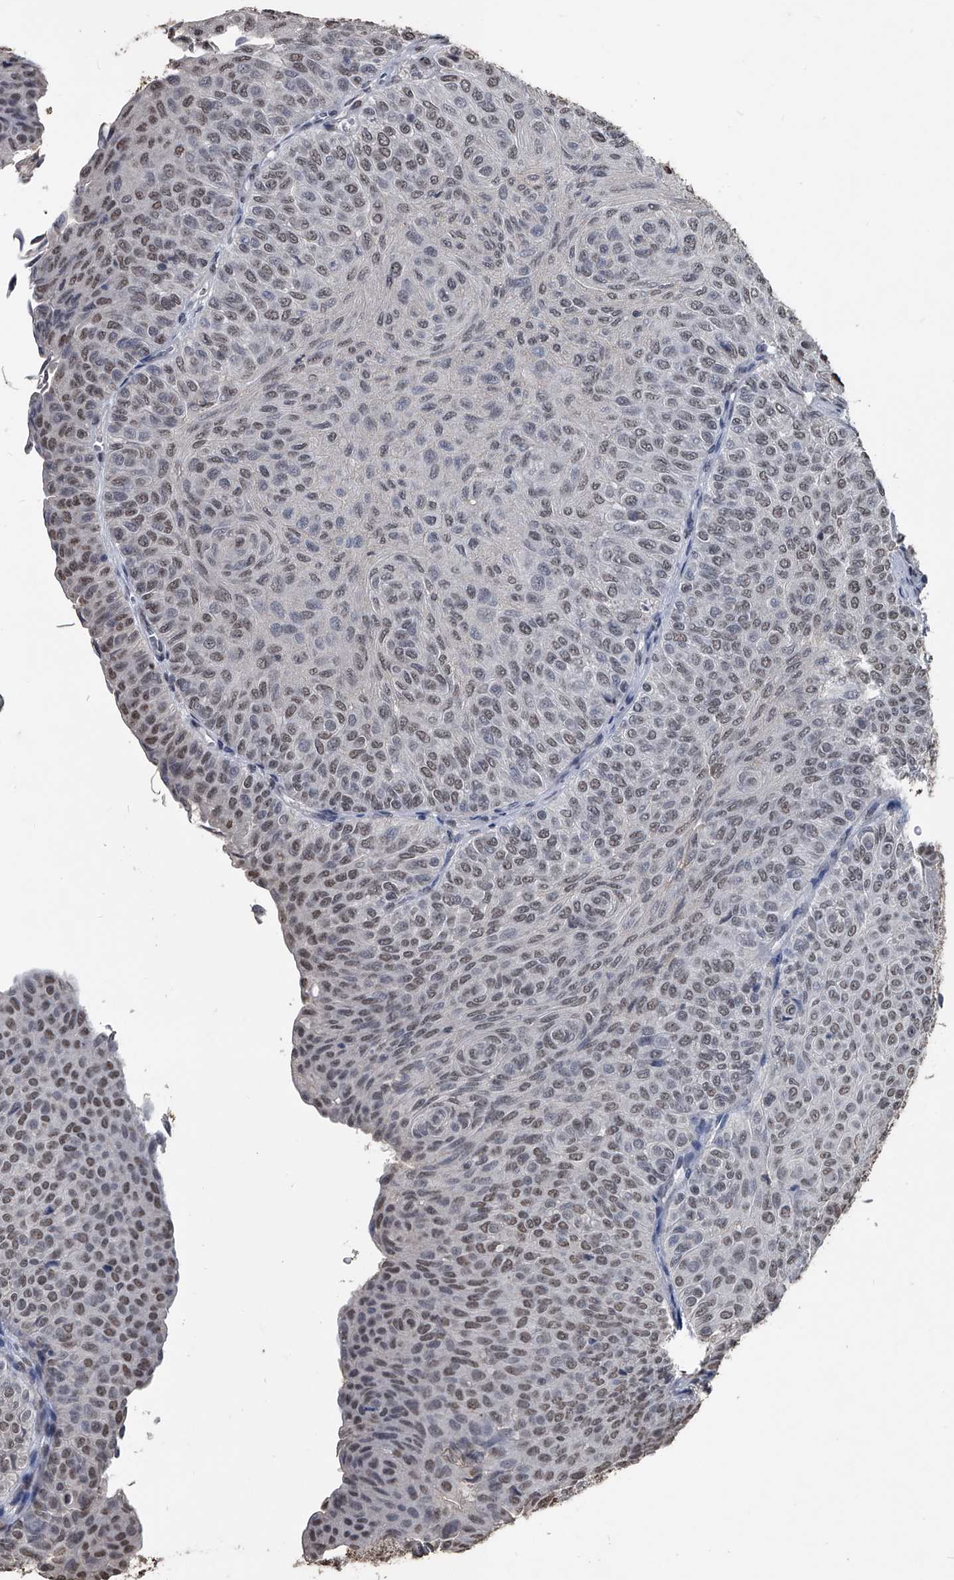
{"staining": {"intensity": "weak", "quantity": "25%-75%", "location": "nuclear"}, "tissue": "urothelial cancer", "cell_type": "Tumor cells", "image_type": "cancer", "snomed": [{"axis": "morphology", "description": "Urothelial carcinoma, Low grade"}, {"axis": "topography", "description": "Urinary bladder"}], "caption": "Weak nuclear expression for a protein is appreciated in about 25%-75% of tumor cells of urothelial cancer using immunohistochemistry.", "gene": "MATR3", "patient": {"sex": "male", "age": 78}}